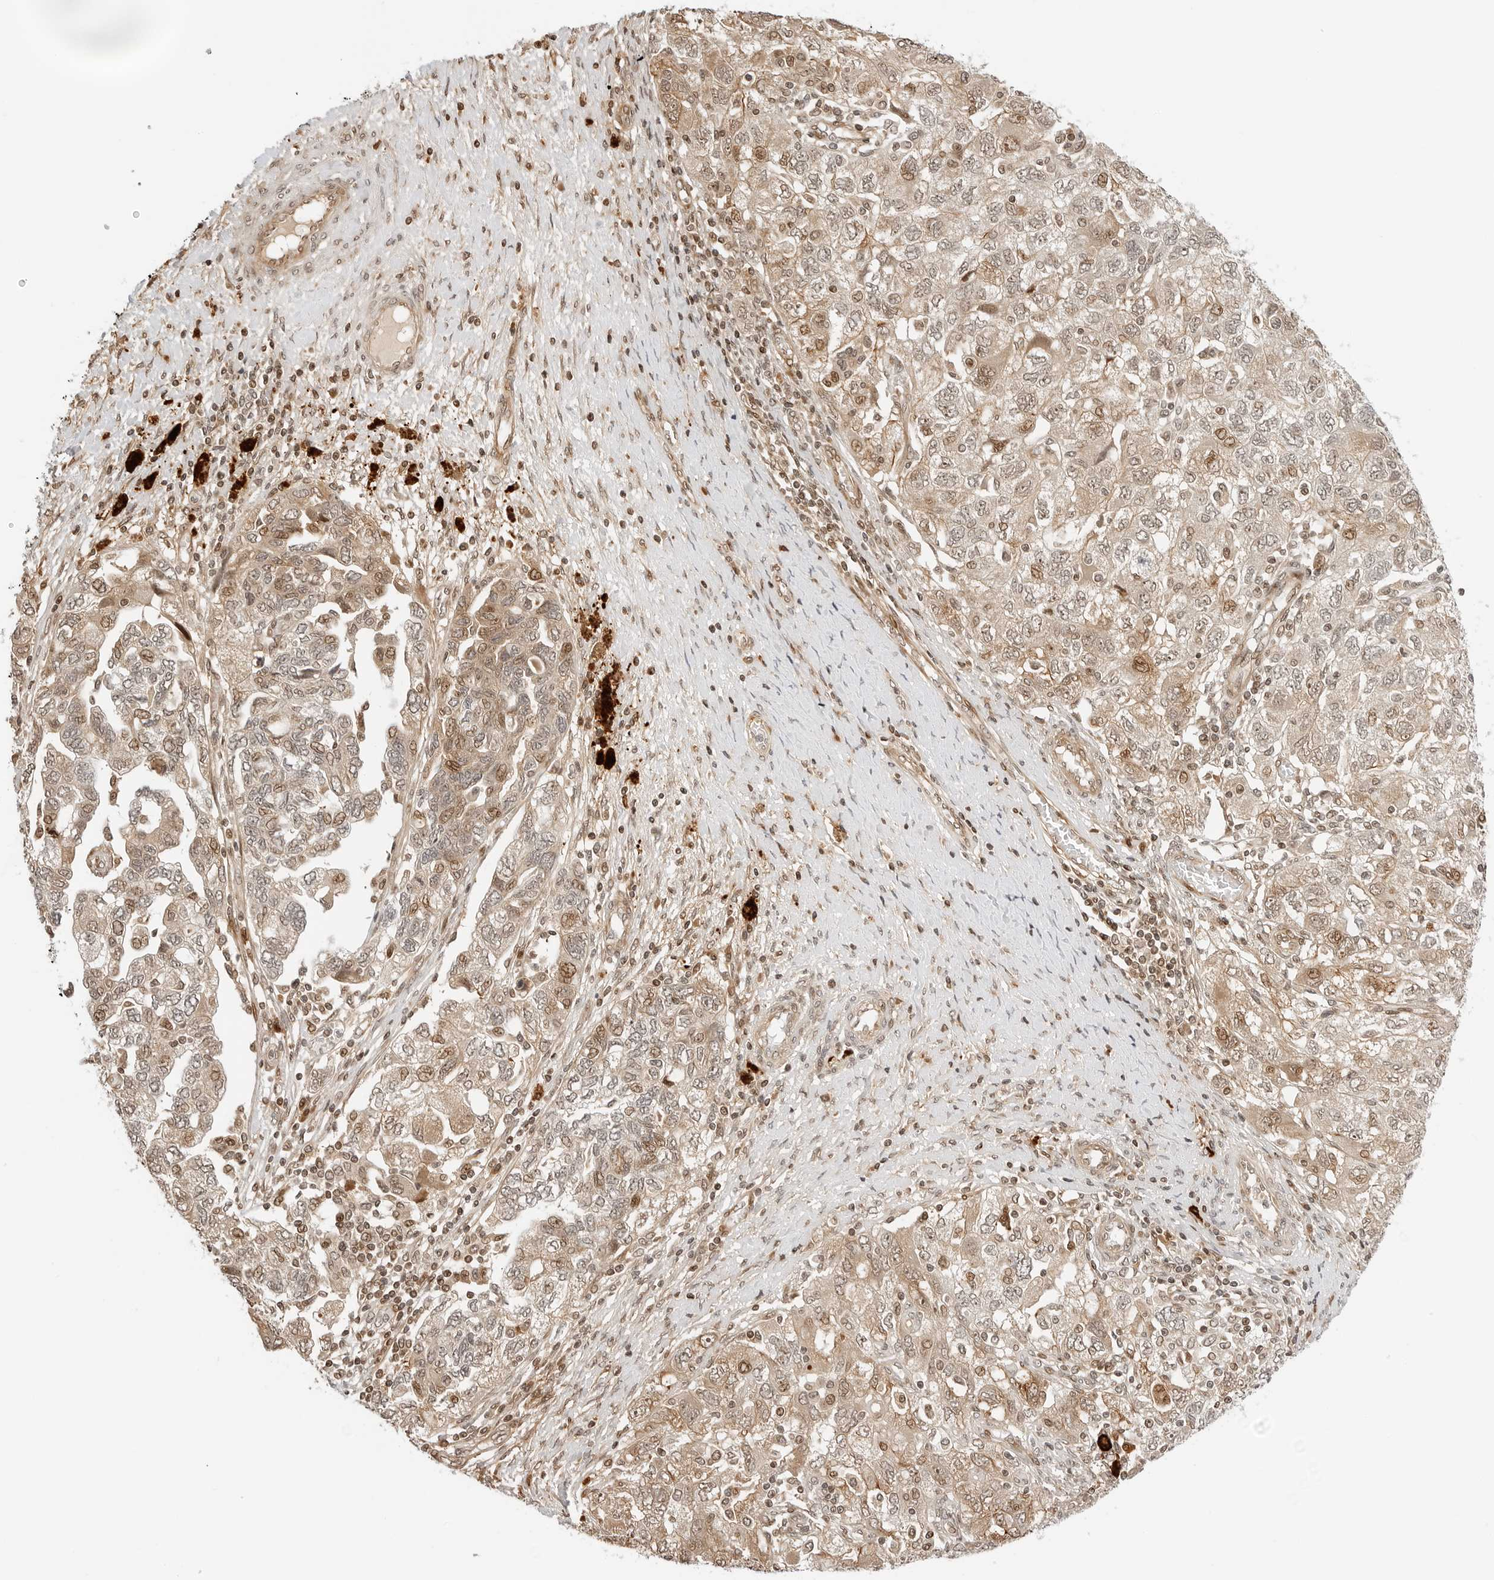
{"staining": {"intensity": "moderate", "quantity": "25%-75%", "location": "cytoplasmic/membranous,nuclear"}, "tissue": "ovarian cancer", "cell_type": "Tumor cells", "image_type": "cancer", "snomed": [{"axis": "morphology", "description": "Carcinoma, NOS"}, {"axis": "morphology", "description": "Cystadenocarcinoma, serous, NOS"}, {"axis": "topography", "description": "Ovary"}], "caption": "Human ovarian serous cystadenocarcinoma stained with a protein marker exhibits moderate staining in tumor cells.", "gene": "GEM", "patient": {"sex": "female", "age": 69}}